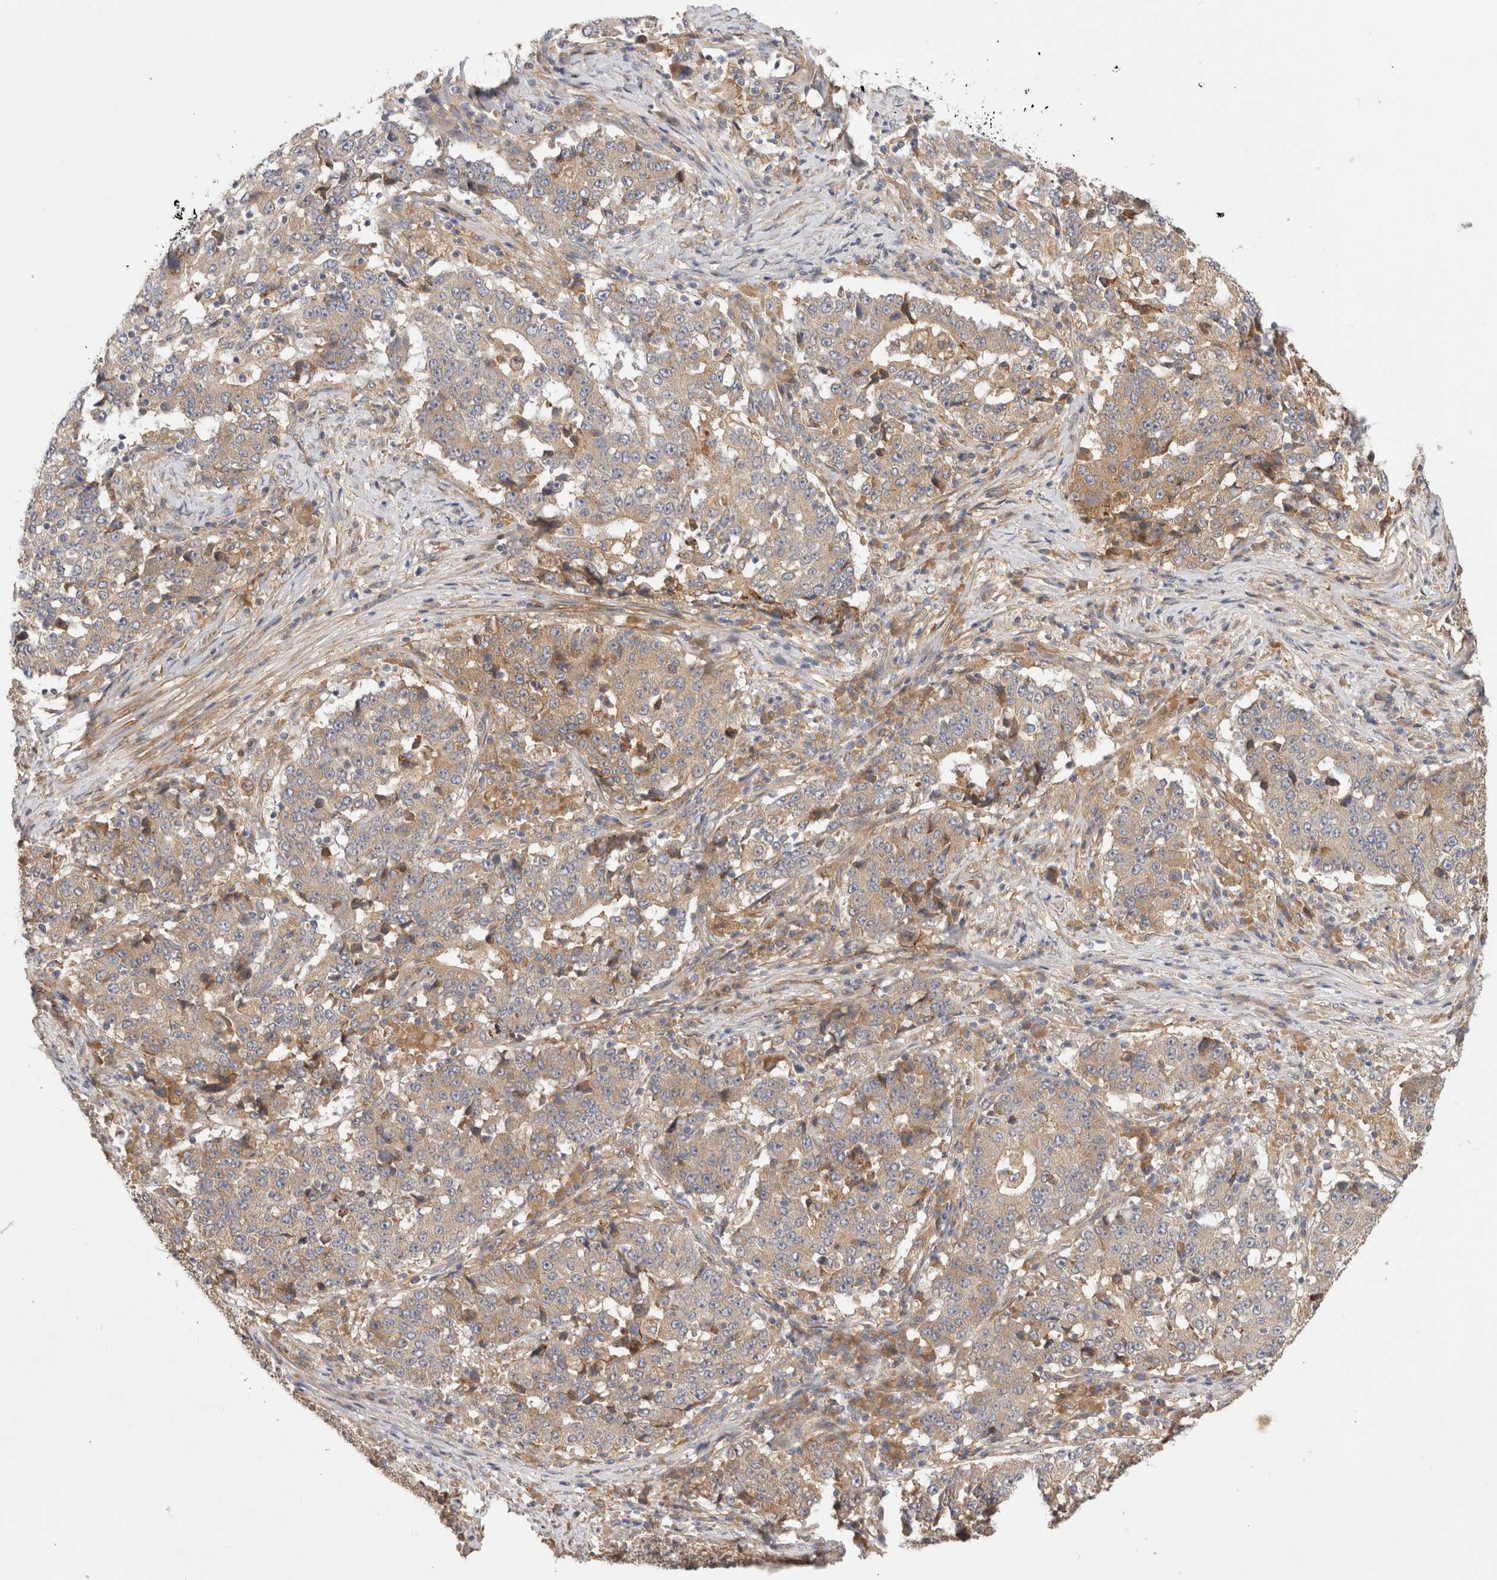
{"staining": {"intensity": "moderate", "quantity": "25%-75%", "location": "cytoplasmic/membranous"}, "tissue": "stomach cancer", "cell_type": "Tumor cells", "image_type": "cancer", "snomed": [{"axis": "morphology", "description": "Adenocarcinoma, NOS"}, {"axis": "topography", "description": "Stomach"}], "caption": "A high-resolution image shows immunohistochemistry (IHC) staining of adenocarcinoma (stomach), which displays moderate cytoplasmic/membranous expression in approximately 25%-75% of tumor cells.", "gene": "SGK3", "patient": {"sex": "male", "age": 59}}